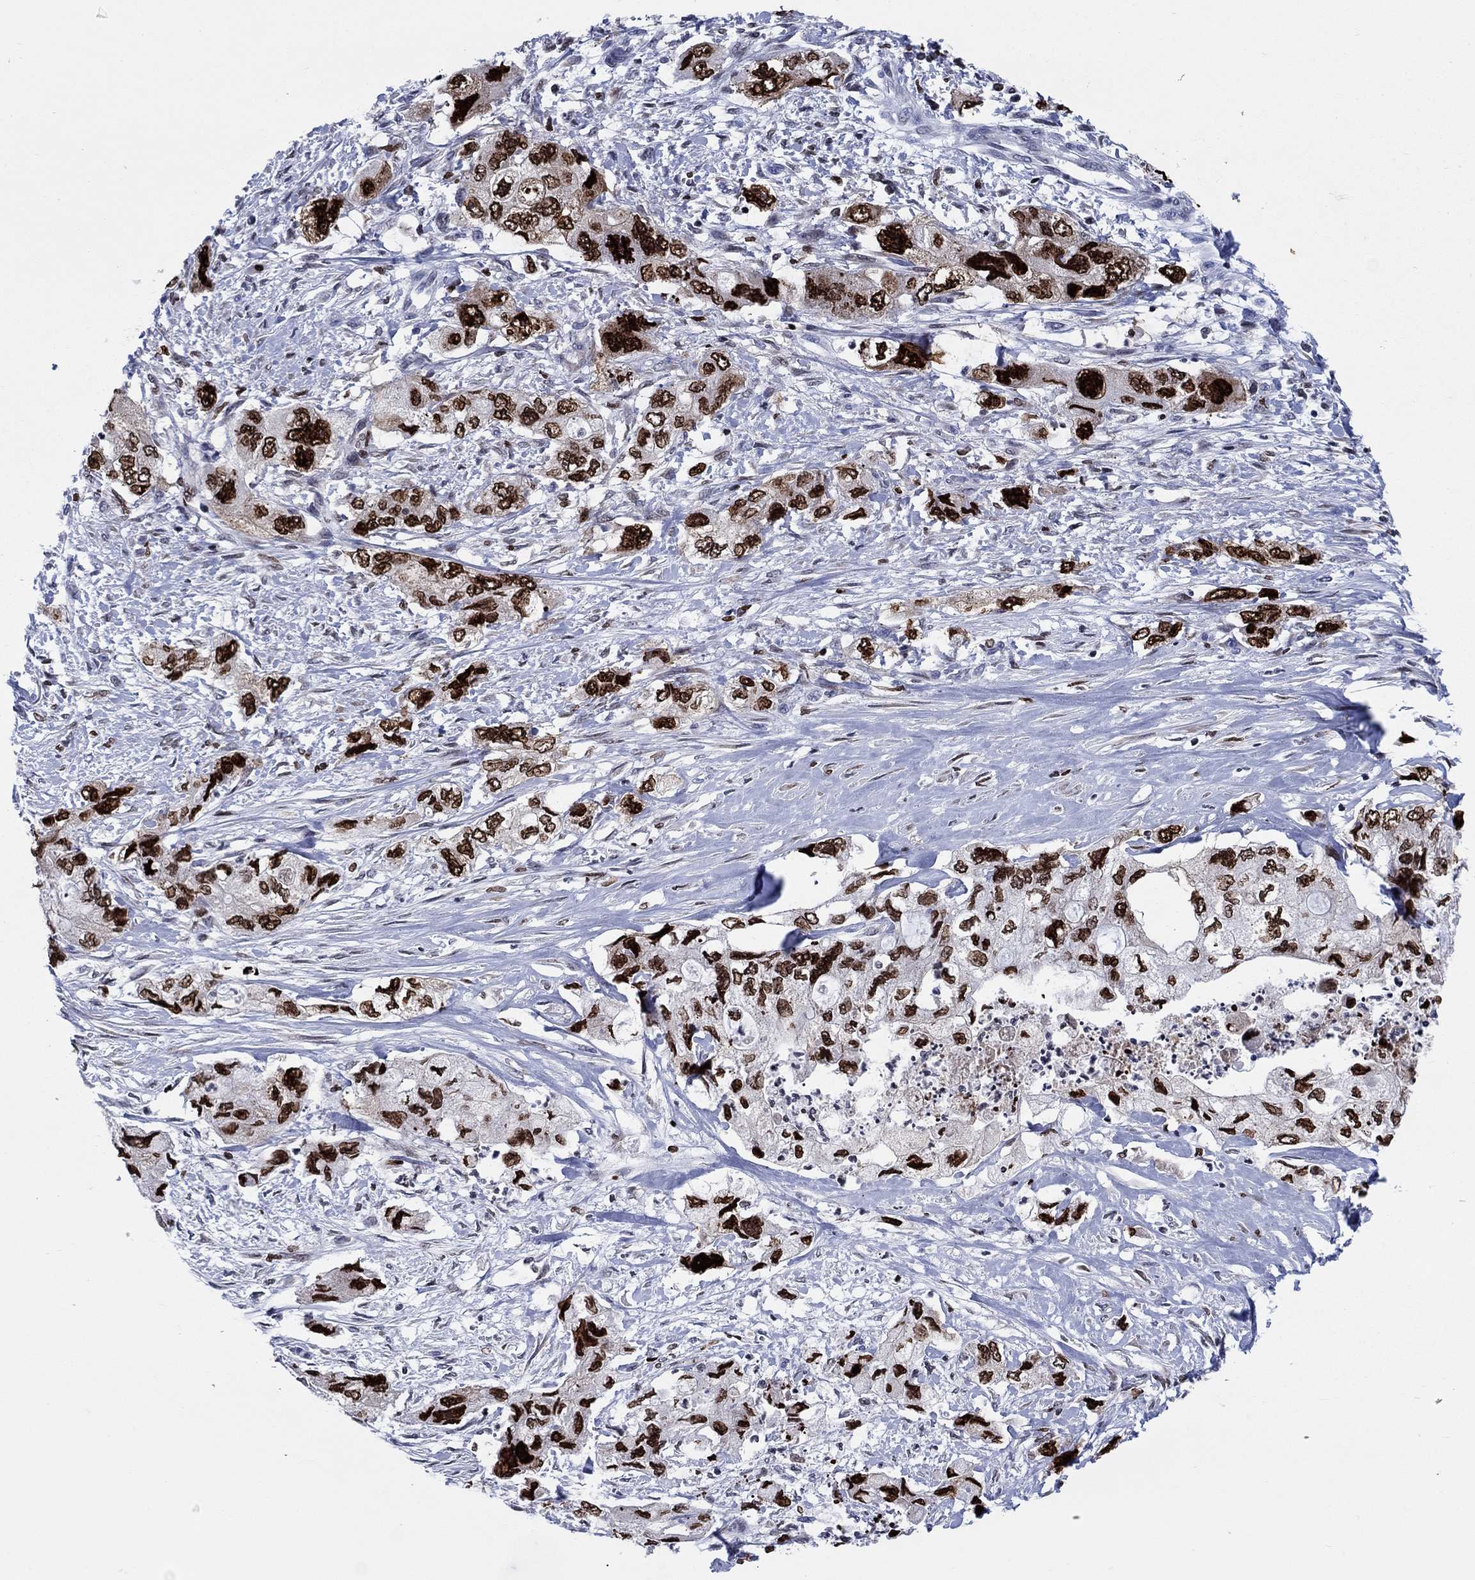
{"staining": {"intensity": "strong", "quantity": ">75%", "location": "nuclear"}, "tissue": "pancreatic cancer", "cell_type": "Tumor cells", "image_type": "cancer", "snomed": [{"axis": "morphology", "description": "Adenocarcinoma, NOS"}, {"axis": "topography", "description": "Pancreas"}], "caption": "DAB (3,3'-diaminobenzidine) immunohistochemical staining of pancreatic adenocarcinoma displays strong nuclear protein positivity in about >75% of tumor cells. Using DAB (3,3'-diaminobenzidine) (brown) and hematoxylin (blue) stains, captured at high magnification using brightfield microscopy.", "gene": "HMGA1", "patient": {"sex": "female", "age": 73}}